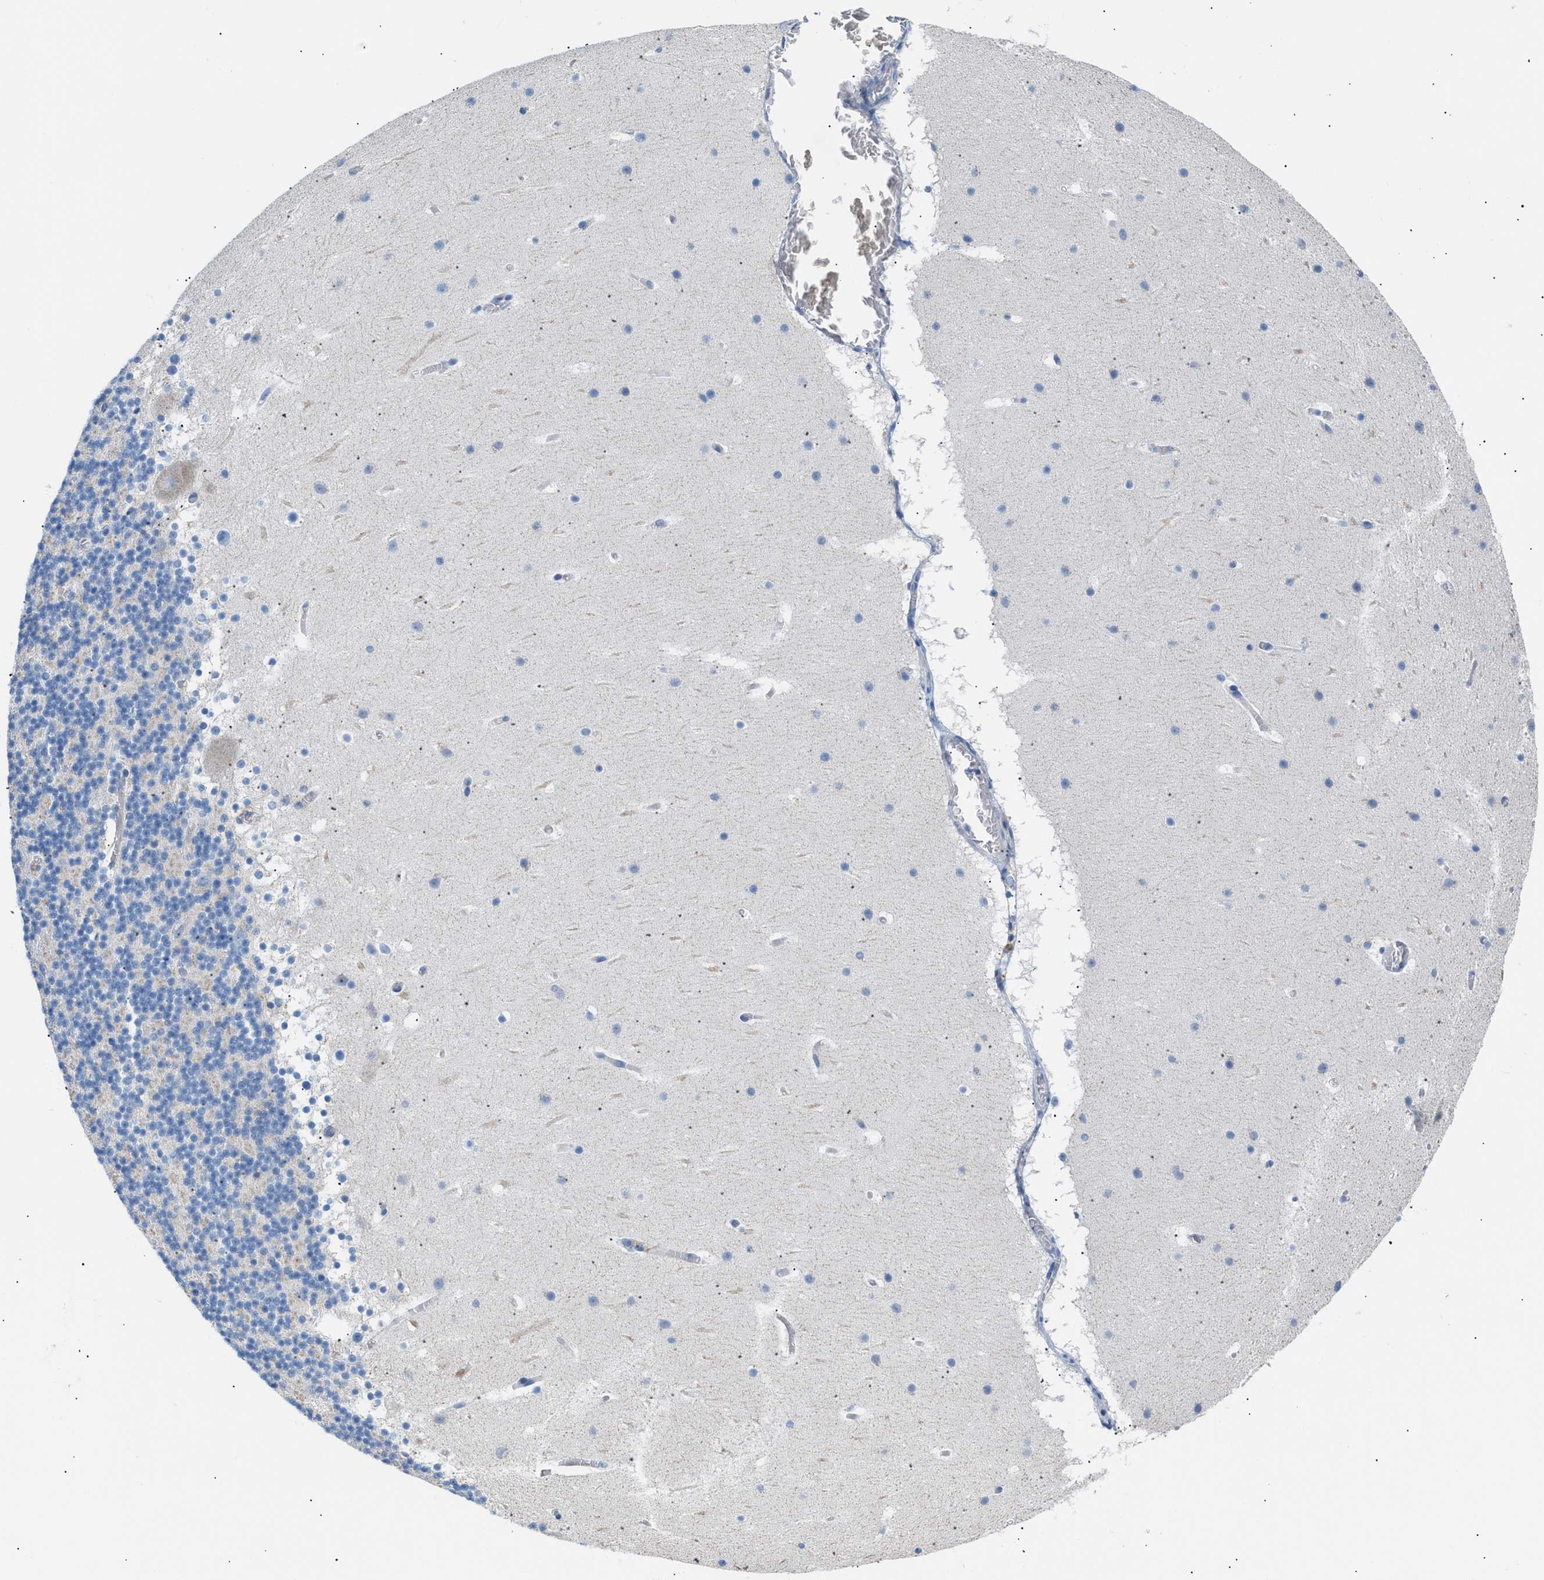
{"staining": {"intensity": "negative", "quantity": "none", "location": "none"}, "tissue": "cerebellum", "cell_type": "Cells in granular layer", "image_type": "normal", "snomed": [{"axis": "morphology", "description": "Normal tissue, NOS"}, {"axis": "topography", "description": "Cerebellum"}], "caption": "Cerebellum was stained to show a protein in brown. There is no significant positivity in cells in granular layer. (DAB (3,3'-diaminobenzidine) immunohistochemistry visualized using brightfield microscopy, high magnification).", "gene": "ILDR1", "patient": {"sex": "male", "age": 45}}